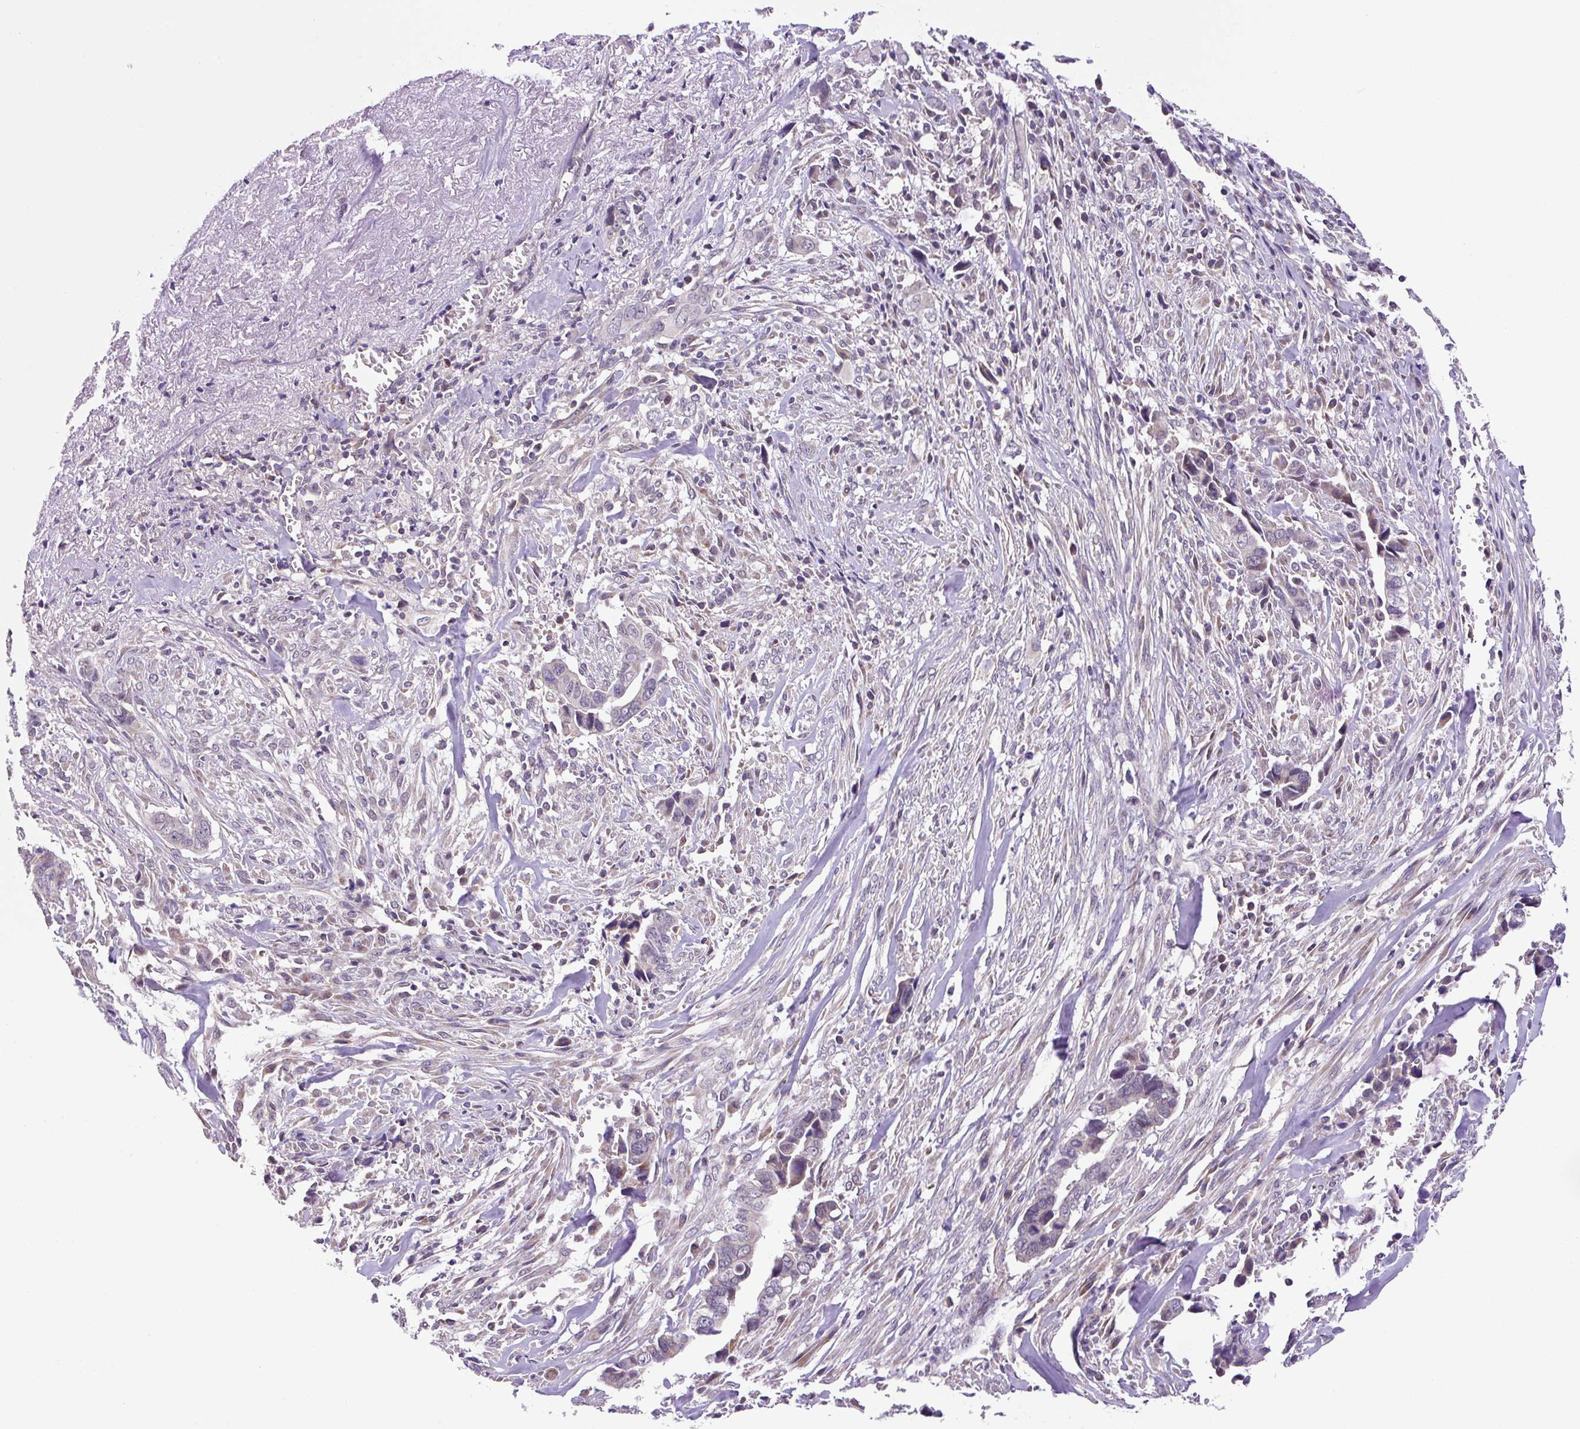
{"staining": {"intensity": "weak", "quantity": "<25%", "location": "cytoplasmic/membranous"}, "tissue": "liver cancer", "cell_type": "Tumor cells", "image_type": "cancer", "snomed": [{"axis": "morphology", "description": "Cholangiocarcinoma"}, {"axis": "topography", "description": "Liver"}], "caption": "This is a photomicrograph of immunohistochemistry staining of cholangiocarcinoma (liver), which shows no positivity in tumor cells.", "gene": "MFSD9", "patient": {"sex": "female", "age": 79}}